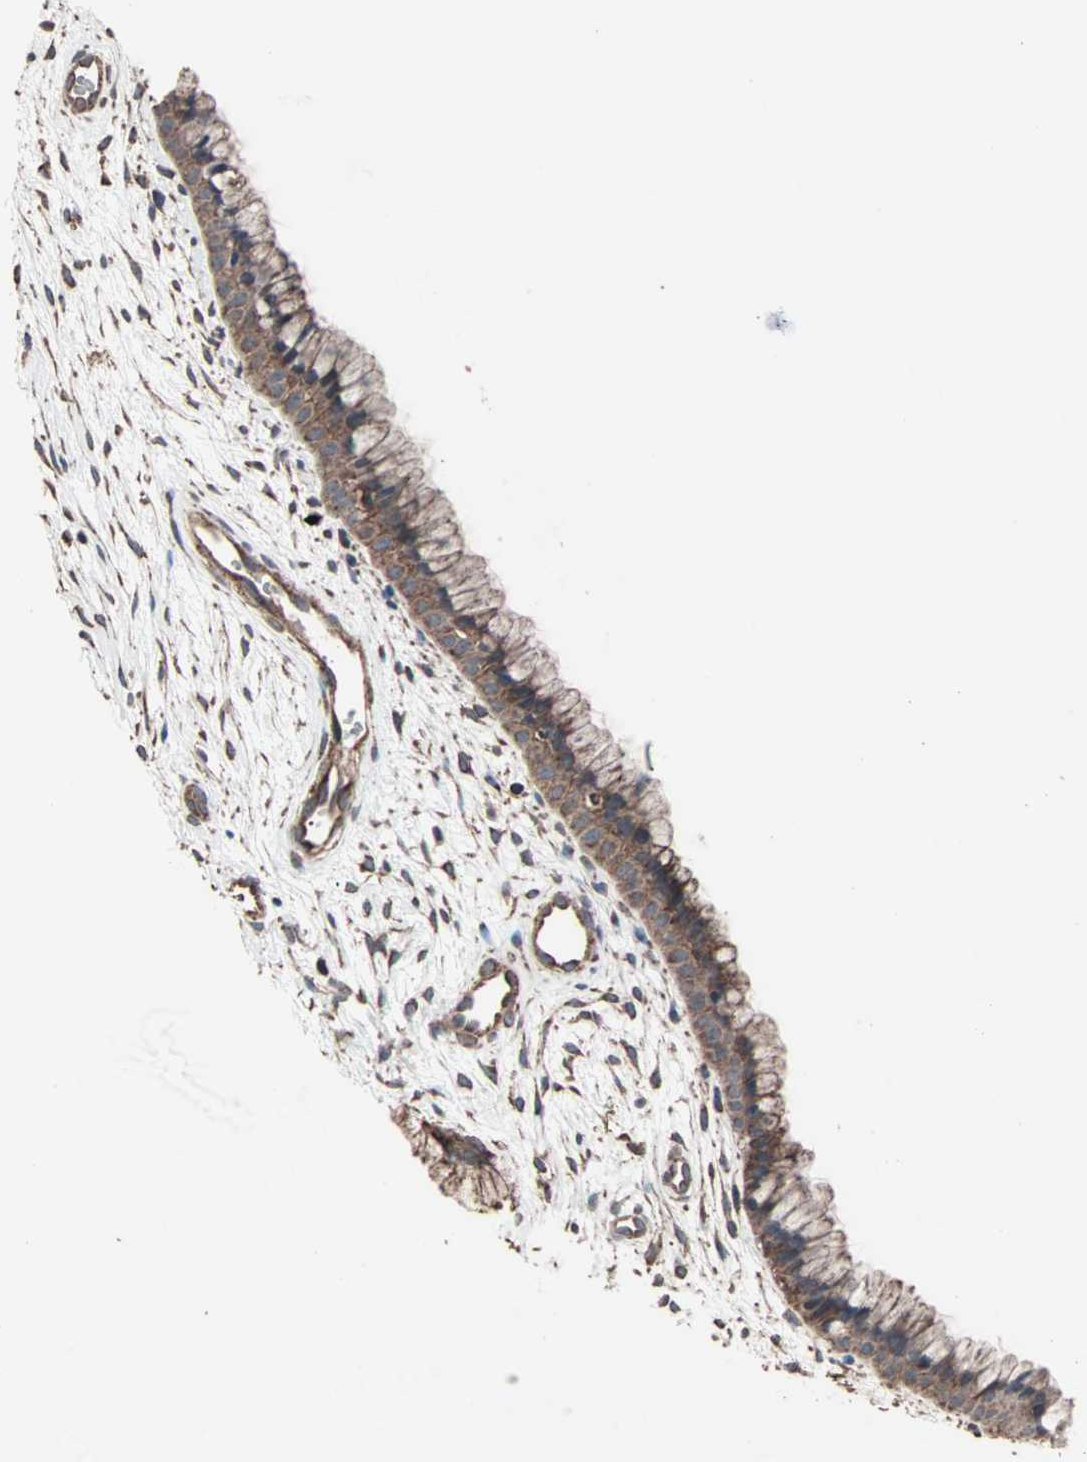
{"staining": {"intensity": "moderate", "quantity": ">75%", "location": "cytoplasmic/membranous"}, "tissue": "cervix", "cell_type": "Glandular cells", "image_type": "normal", "snomed": [{"axis": "morphology", "description": "Normal tissue, NOS"}, {"axis": "topography", "description": "Cervix"}], "caption": "Cervix stained with DAB (3,3'-diaminobenzidine) IHC displays medium levels of moderate cytoplasmic/membranous staining in approximately >75% of glandular cells.", "gene": "MRPL2", "patient": {"sex": "female", "age": 39}}